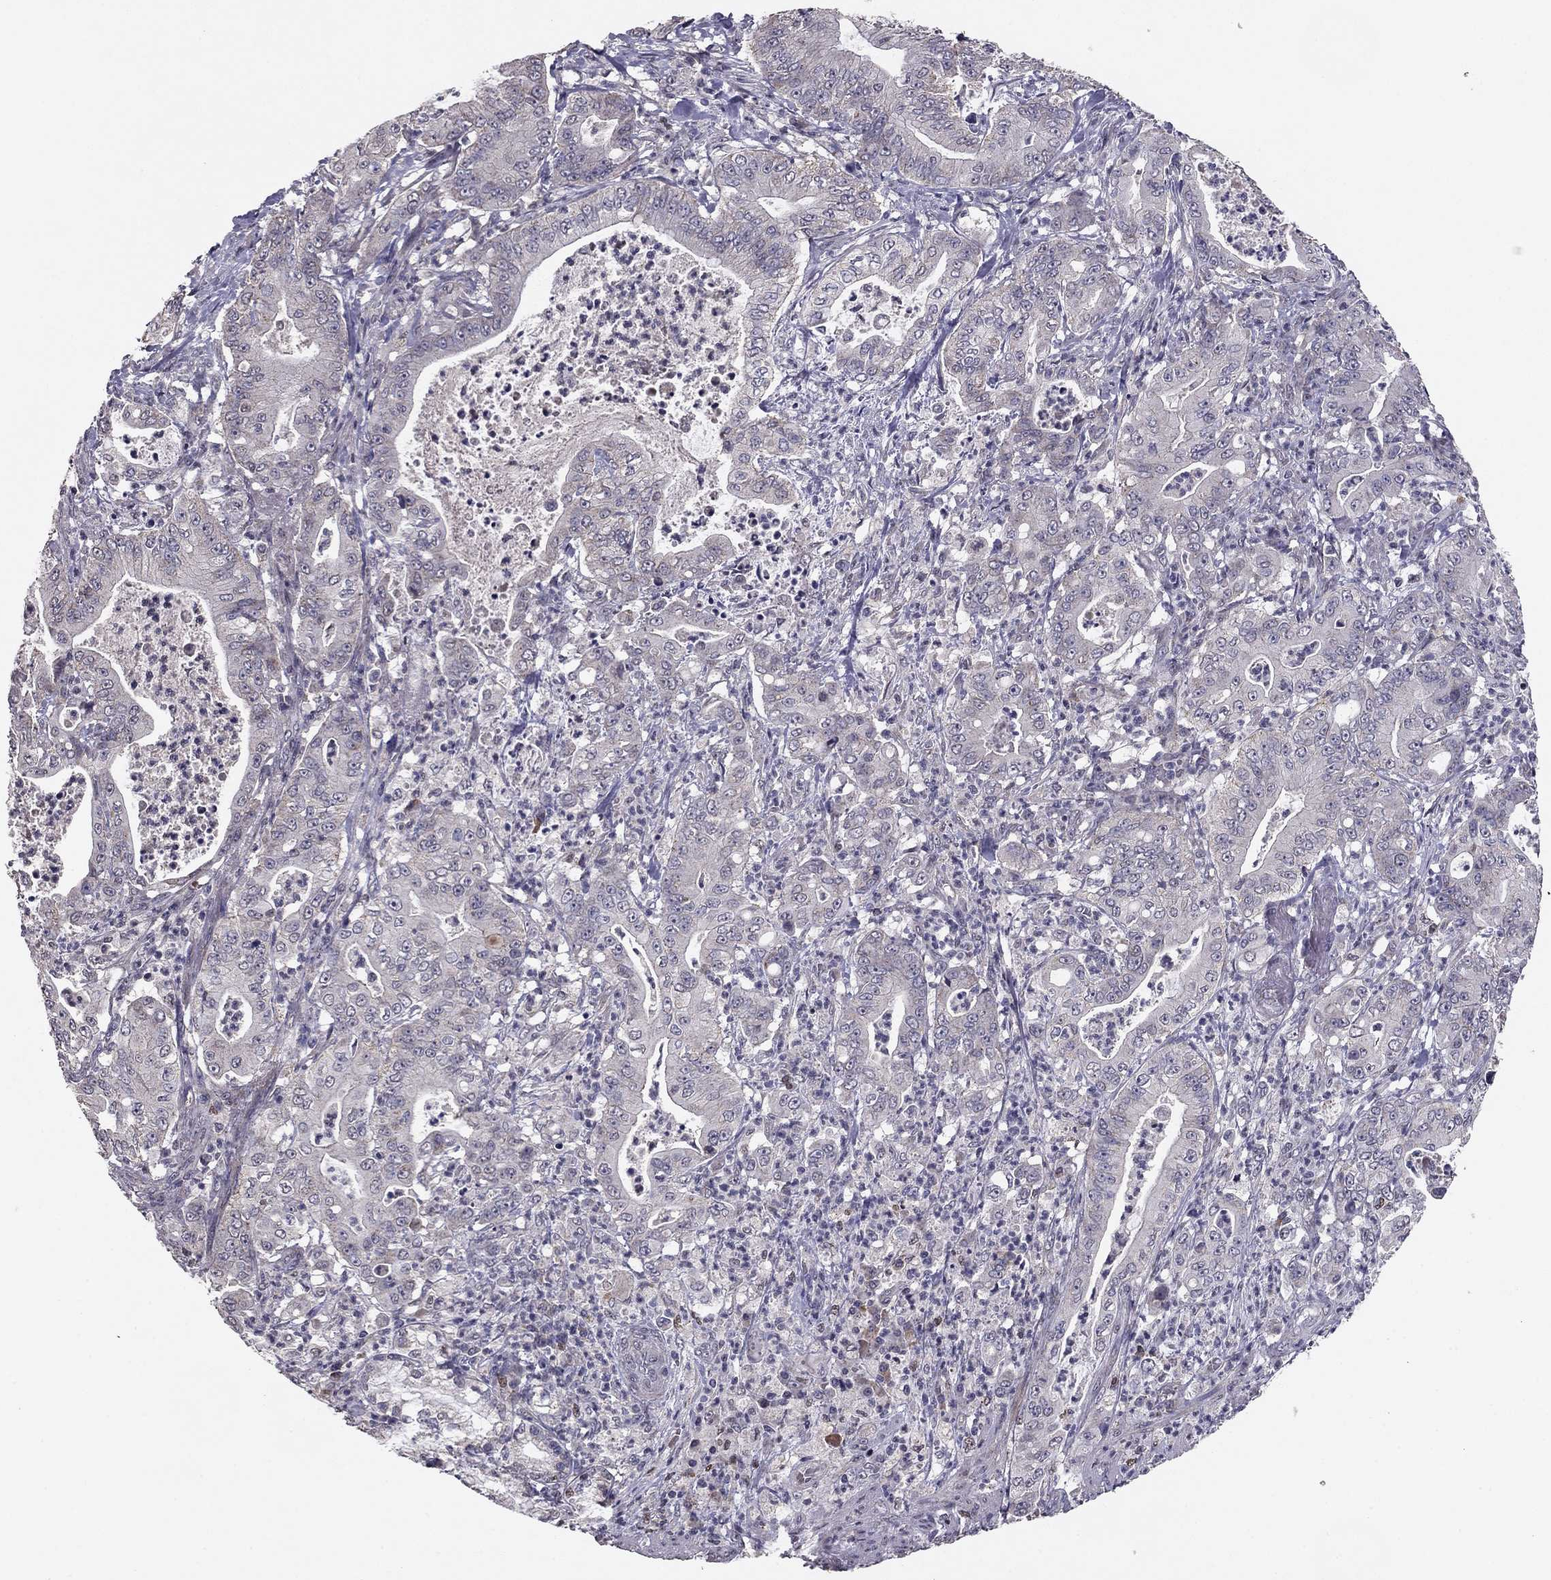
{"staining": {"intensity": "negative", "quantity": "none", "location": "none"}, "tissue": "pancreatic cancer", "cell_type": "Tumor cells", "image_type": "cancer", "snomed": [{"axis": "morphology", "description": "Adenocarcinoma, NOS"}, {"axis": "topography", "description": "Pancreas"}], "caption": "Immunohistochemistry of pancreatic cancer exhibits no positivity in tumor cells.", "gene": "HCN1", "patient": {"sex": "male", "age": 71}}